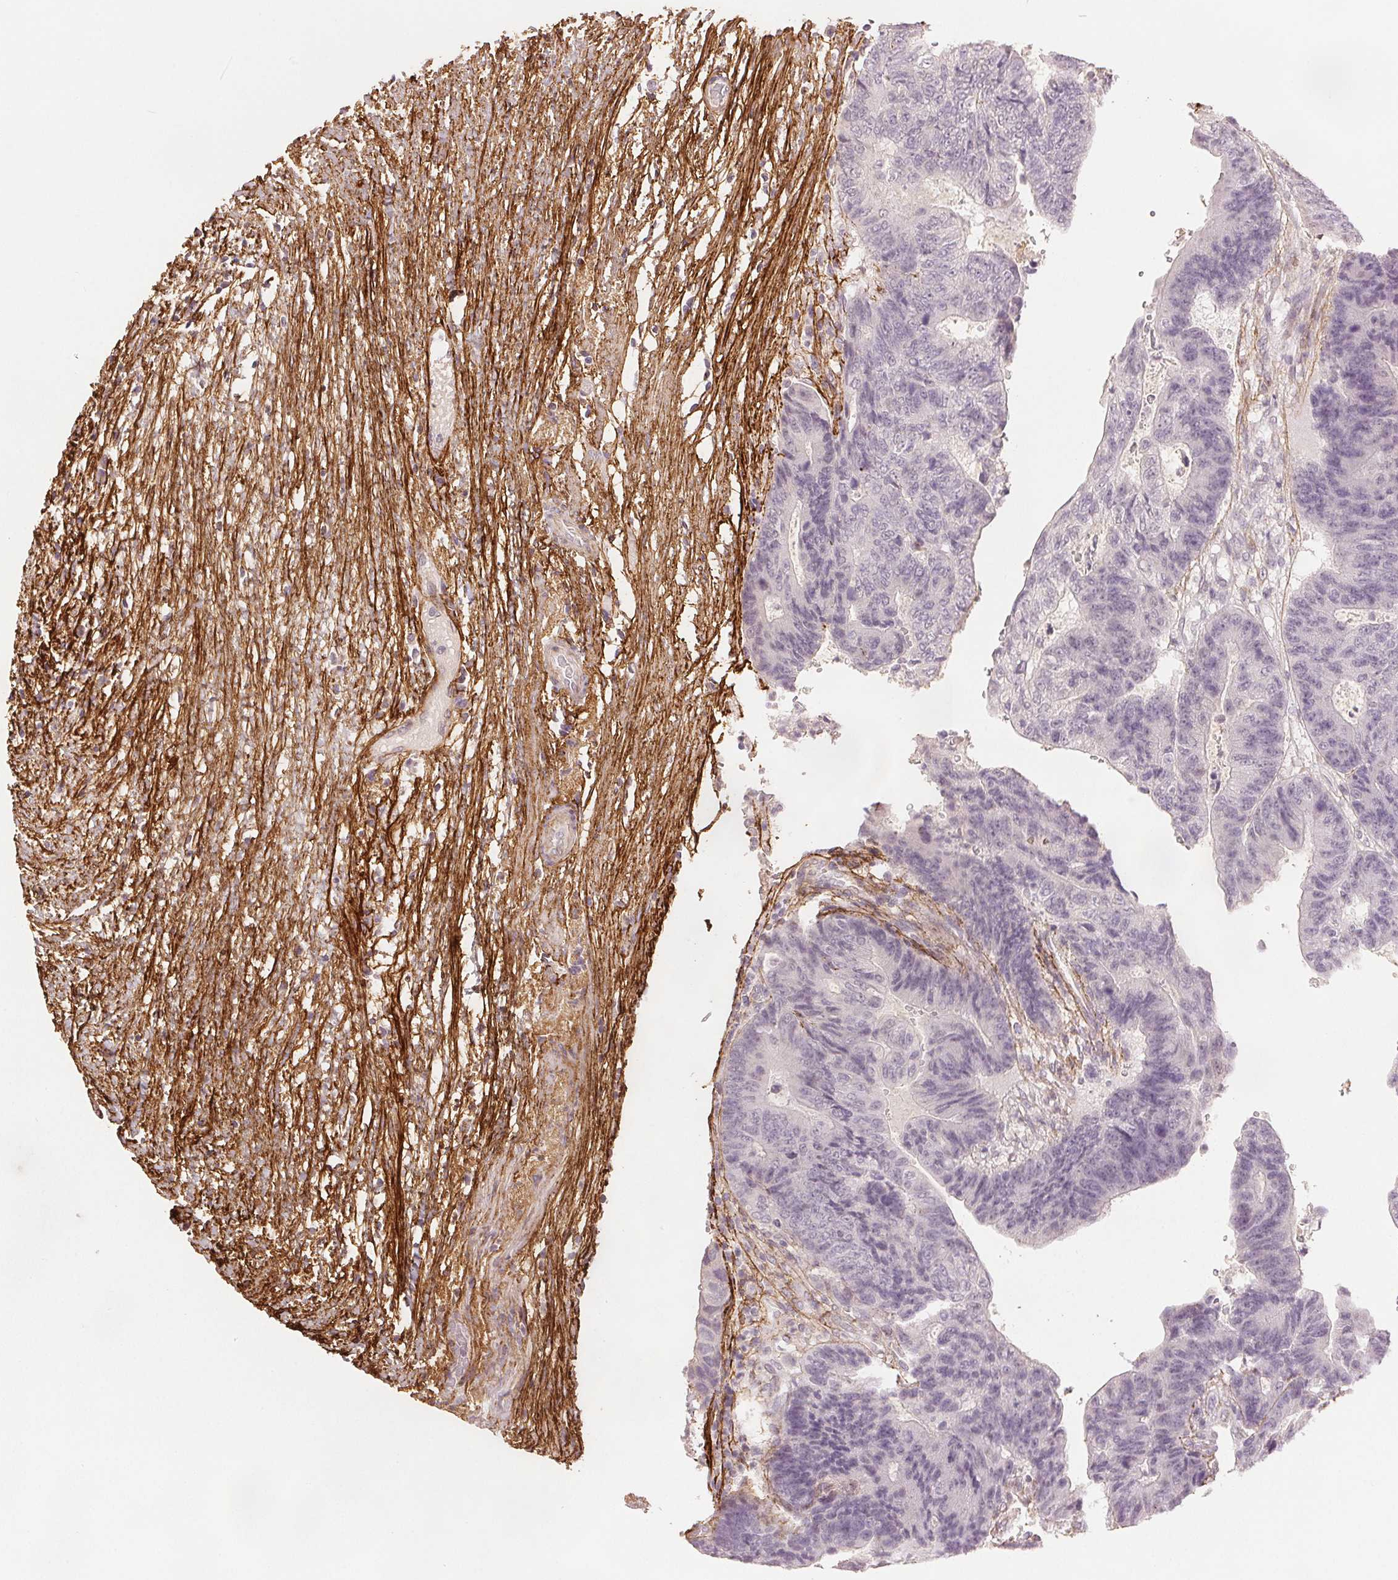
{"staining": {"intensity": "negative", "quantity": "none", "location": "none"}, "tissue": "colorectal cancer", "cell_type": "Tumor cells", "image_type": "cancer", "snomed": [{"axis": "morphology", "description": "Adenocarcinoma, NOS"}, {"axis": "topography", "description": "Colon"}], "caption": "Protein analysis of colorectal cancer (adenocarcinoma) demonstrates no significant staining in tumor cells.", "gene": "FBN1", "patient": {"sex": "female", "age": 48}}